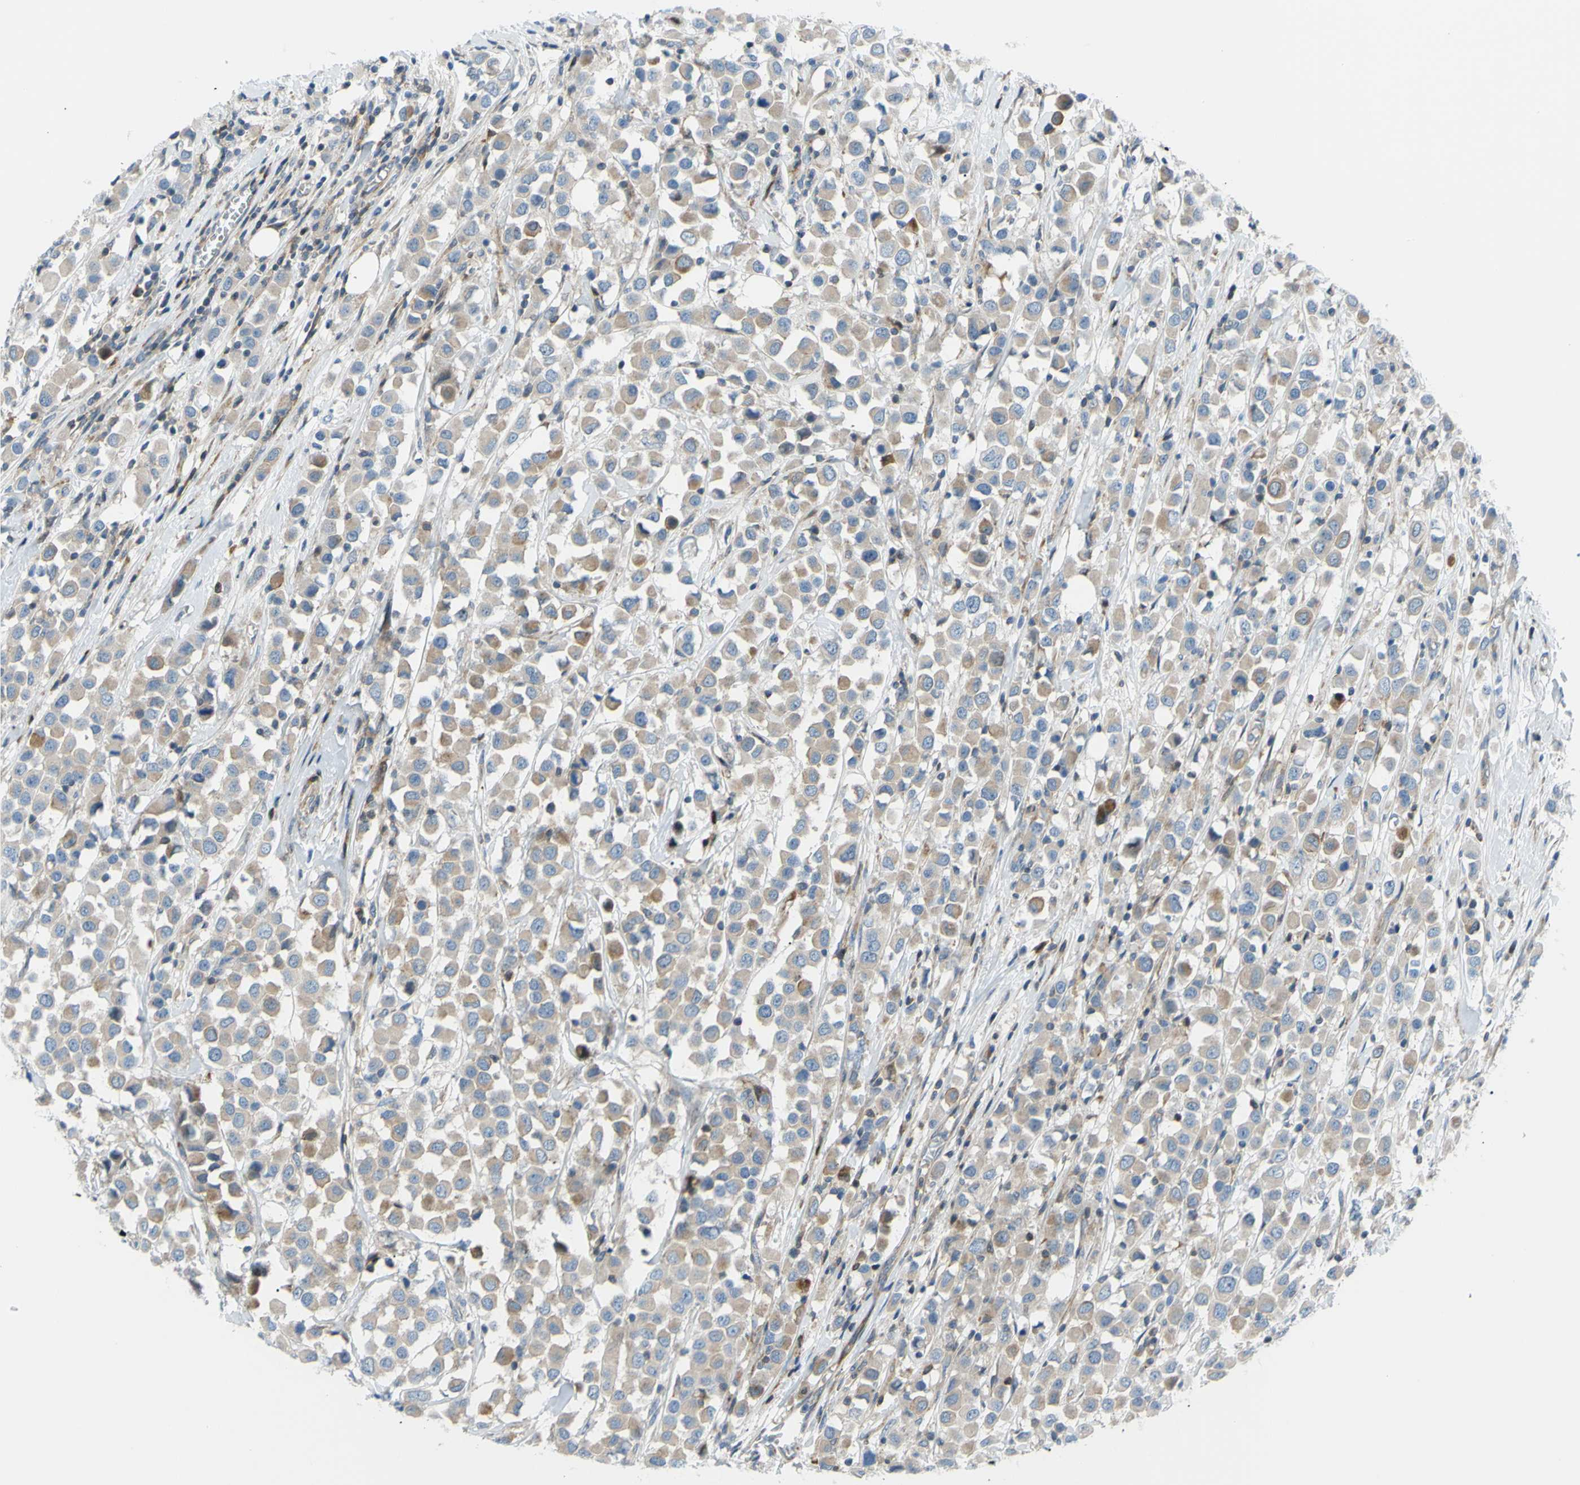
{"staining": {"intensity": "weak", "quantity": ">75%", "location": "cytoplasmic/membranous"}, "tissue": "breast cancer", "cell_type": "Tumor cells", "image_type": "cancer", "snomed": [{"axis": "morphology", "description": "Duct carcinoma"}, {"axis": "topography", "description": "Breast"}], "caption": "Protein analysis of breast infiltrating ductal carcinoma tissue reveals weak cytoplasmic/membranous staining in approximately >75% of tumor cells.", "gene": "PAK2", "patient": {"sex": "female", "age": 61}}